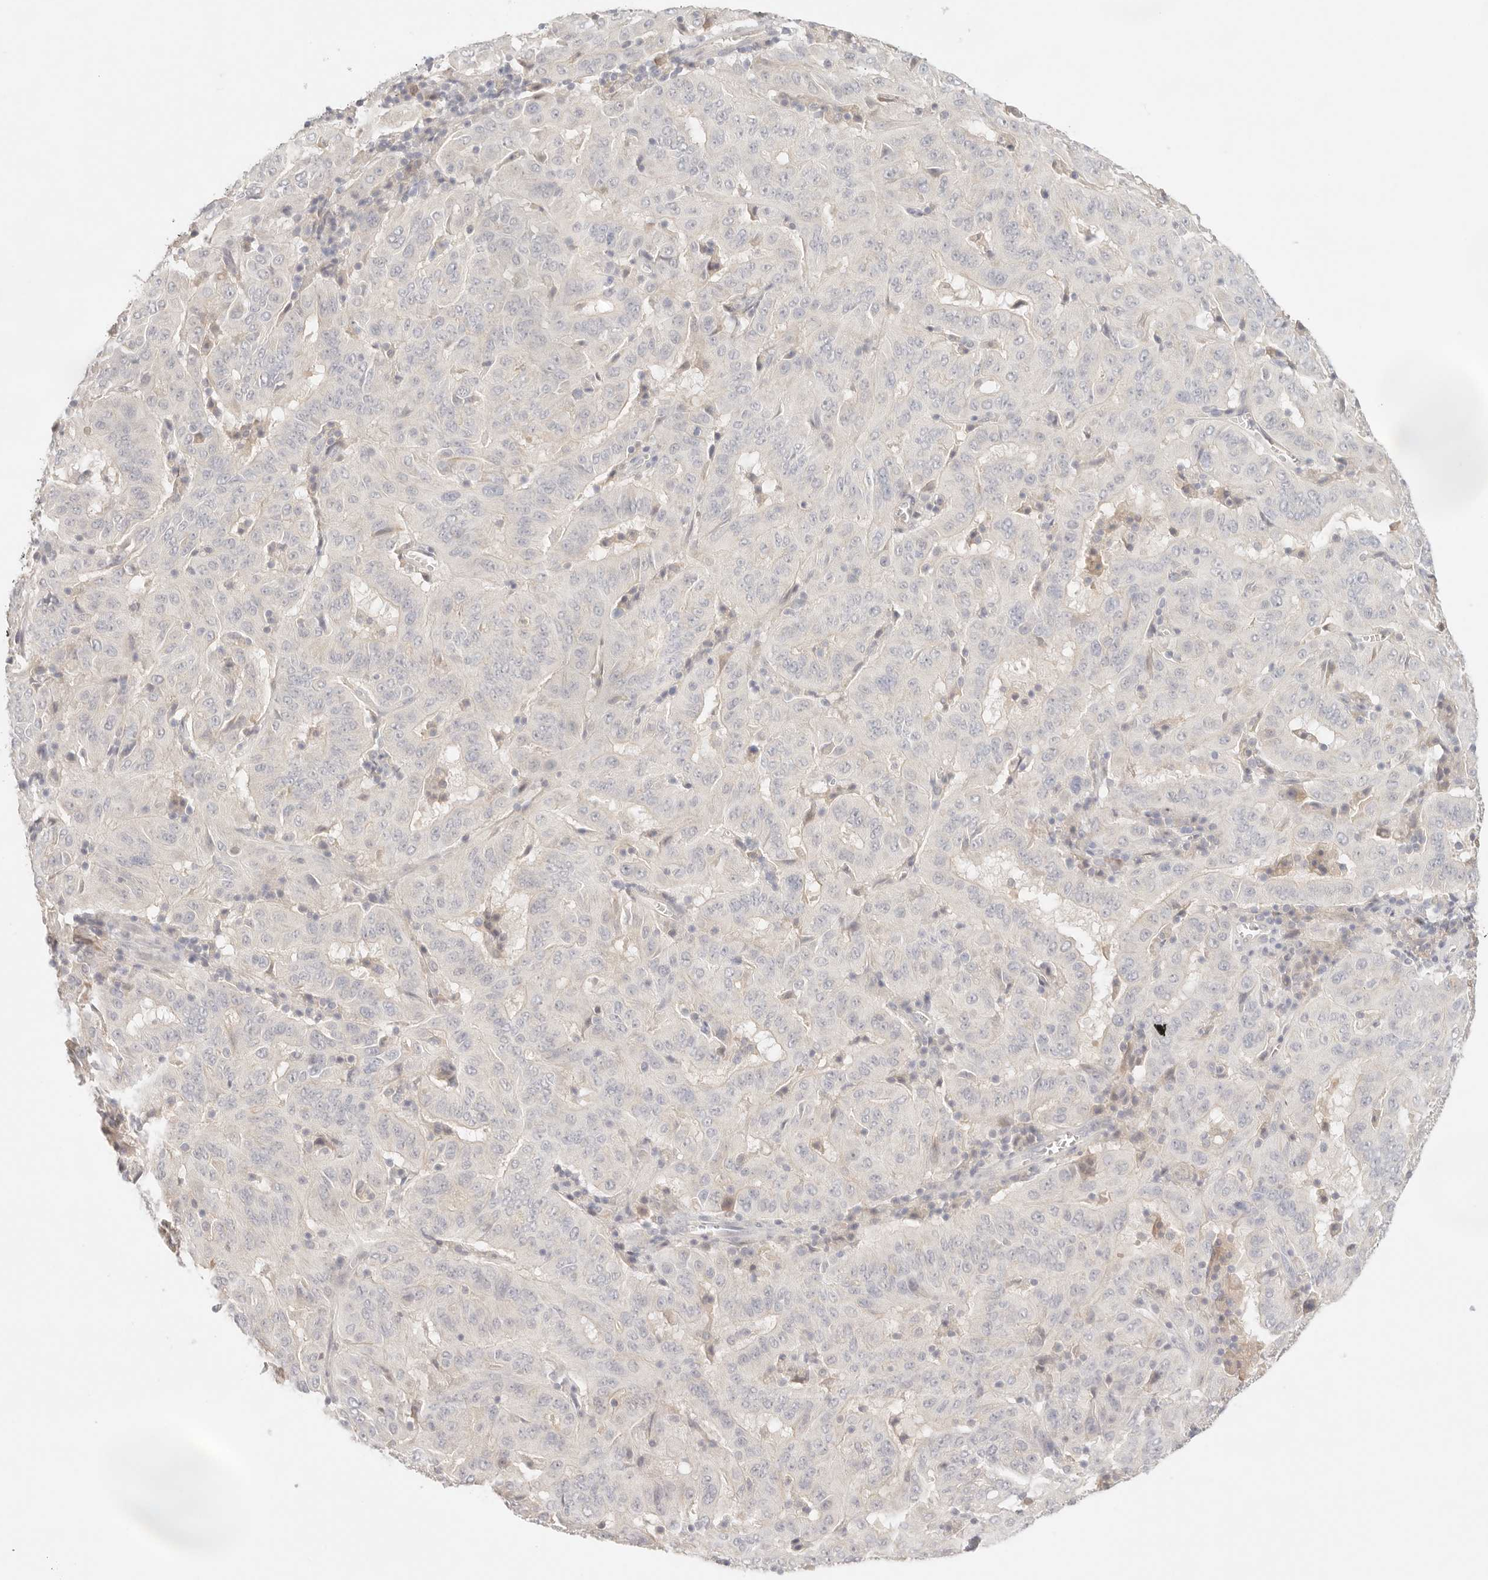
{"staining": {"intensity": "negative", "quantity": "none", "location": "none"}, "tissue": "pancreatic cancer", "cell_type": "Tumor cells", "image_type": "cancer", "snomed": [{"axis": "morphology", "description": "Adenocarcinoma, NOS"}, {"axis": "topography", "description": "Pancreas"}], "caption": "Tumor cells are negative for brown protein staining in adenocarcinoma (pancreatic).", "gene": "SPHK1", "patient": {"sex": "male", "age": 63}}